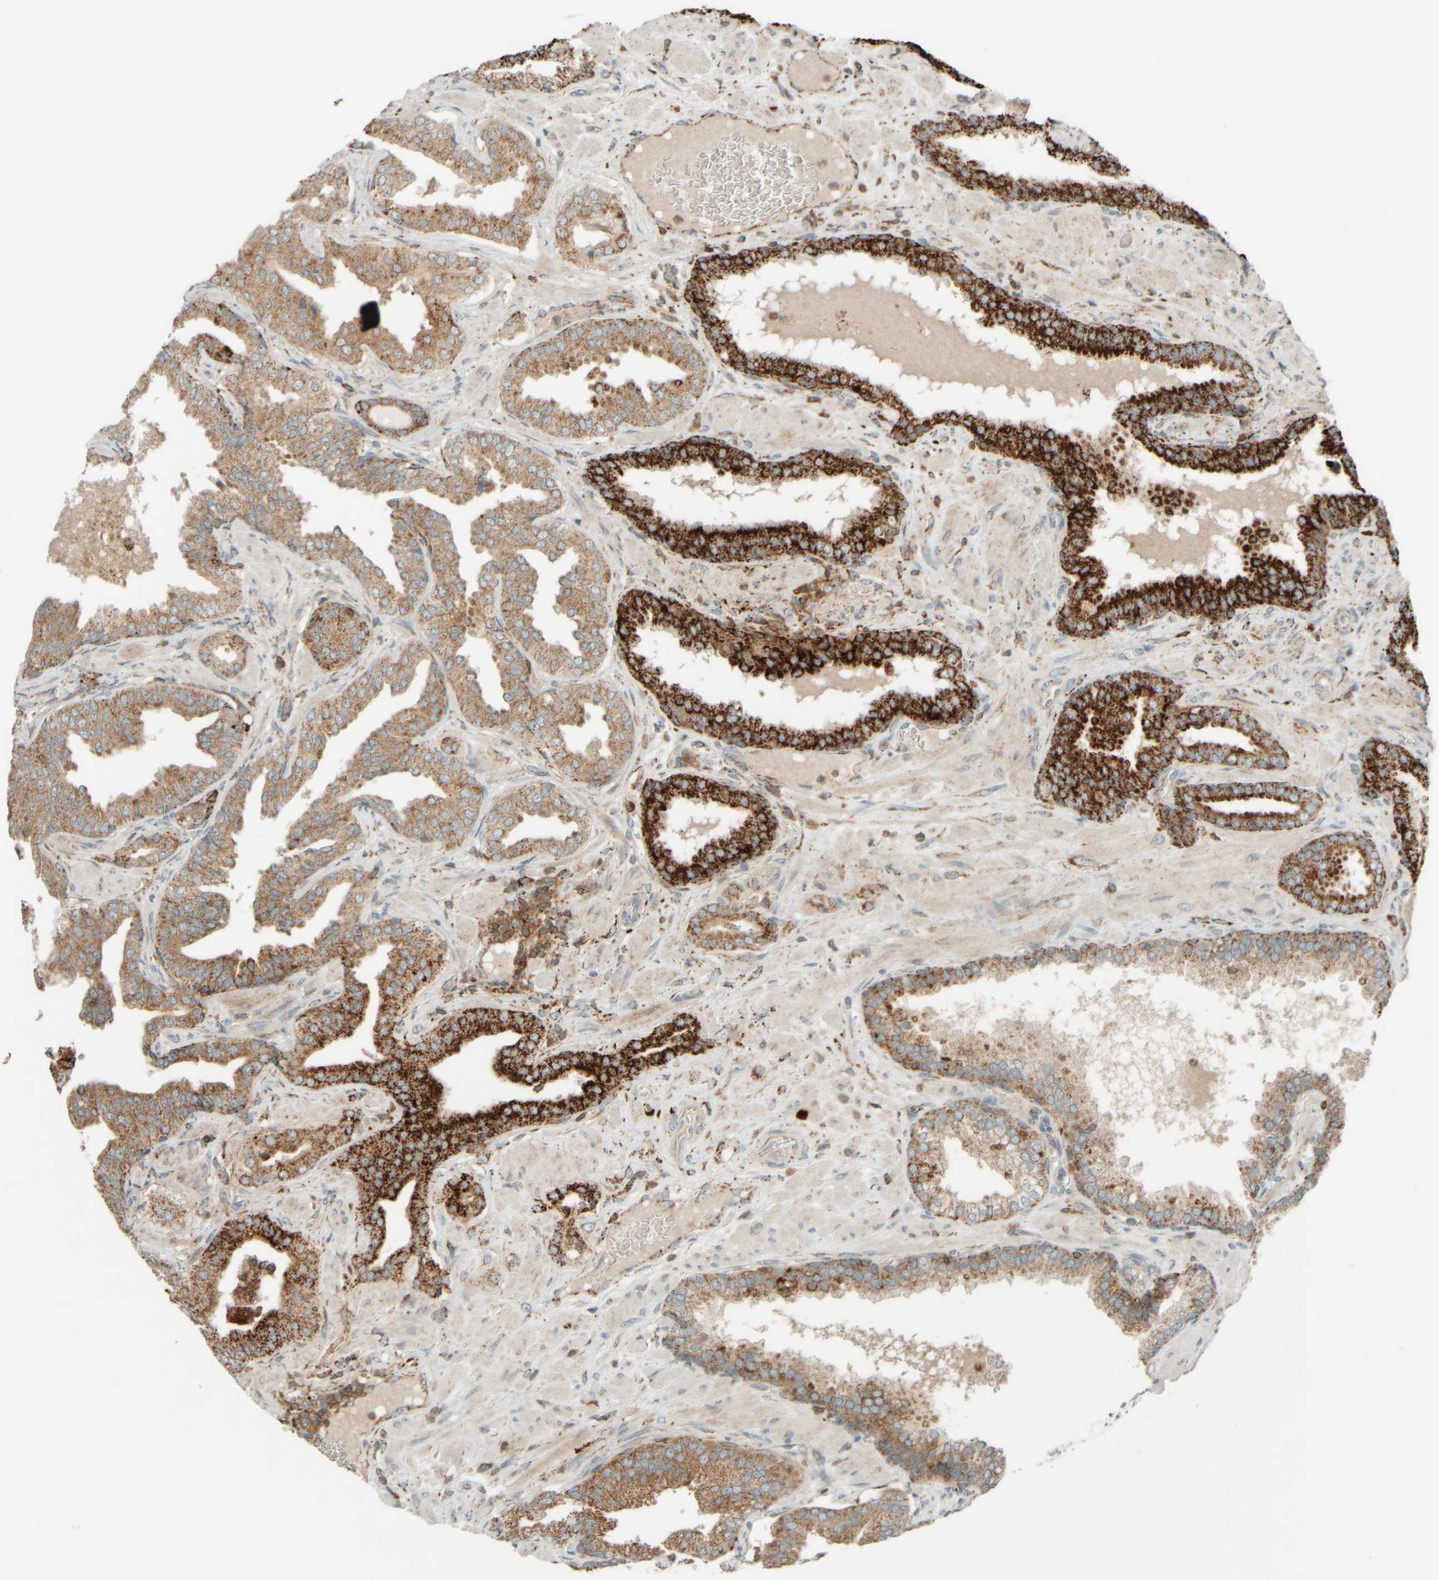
{"staining": {"intensity": "moderate", "quantity": ">75%", "location": "cytoplasmic/membranous"}, "tissue": "prostate cancer", "cell_type": "Tumor cells", "image_type": "cancer", "snomed": [{"axis": "morphology", "description": "Adenocarcinoma, Low grade"}, {"axis": "topography", "description": "Prostate"}], "caption": "Moderate cytoplasmic/membranous expression for a protein is present in about >75% of tumor cells of prostate cancer using immunohistochemistry.", "gene": "SPAG5", "patient": {"sex": "male", "age": 62}}